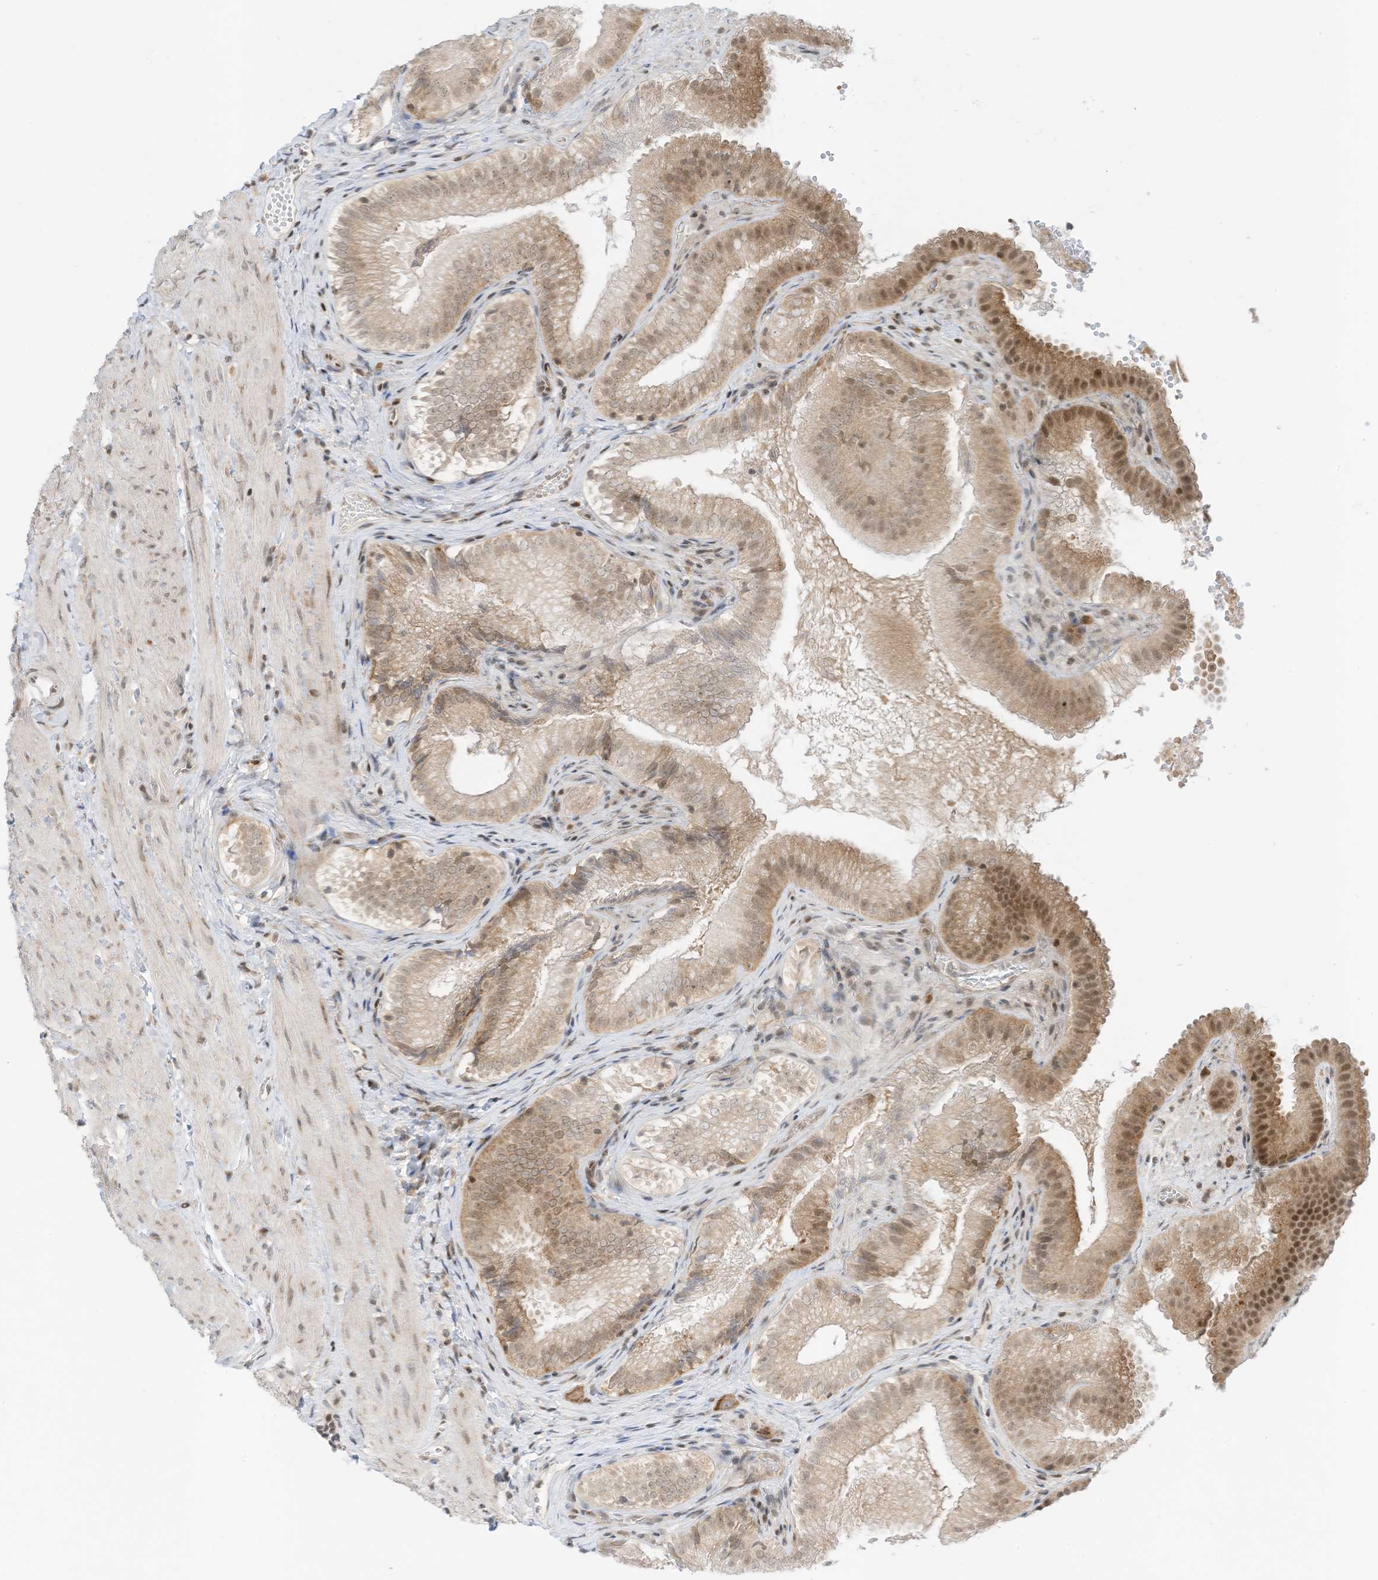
{"staining": {"intensity": "moderate", "quantity": ">75%", "location": "cytoplasmic/membranous,nuclear"}, "tissue": "gallbladder", "cell_type": "Glandular cells", "image_type": "normal", "snomed": [{"axis": "morphology", "description": "Normal tissue, NOS"}, {"axis": "topography", "description": "Gallbladder"}], "caption": "IHC (DAB (3,3'-diaminobenzidine)) staining of unremarkable human gallbladder displays moderate cytoplasmic/membranous,nuclear protein staining in about >75% of glandular cells. (DAB (3,3'-diaminobenzidine) IHC with brightfield microscopy, high magnification).", "gene": "EDF1", "patient": {"sex": "female", "age": 30}}